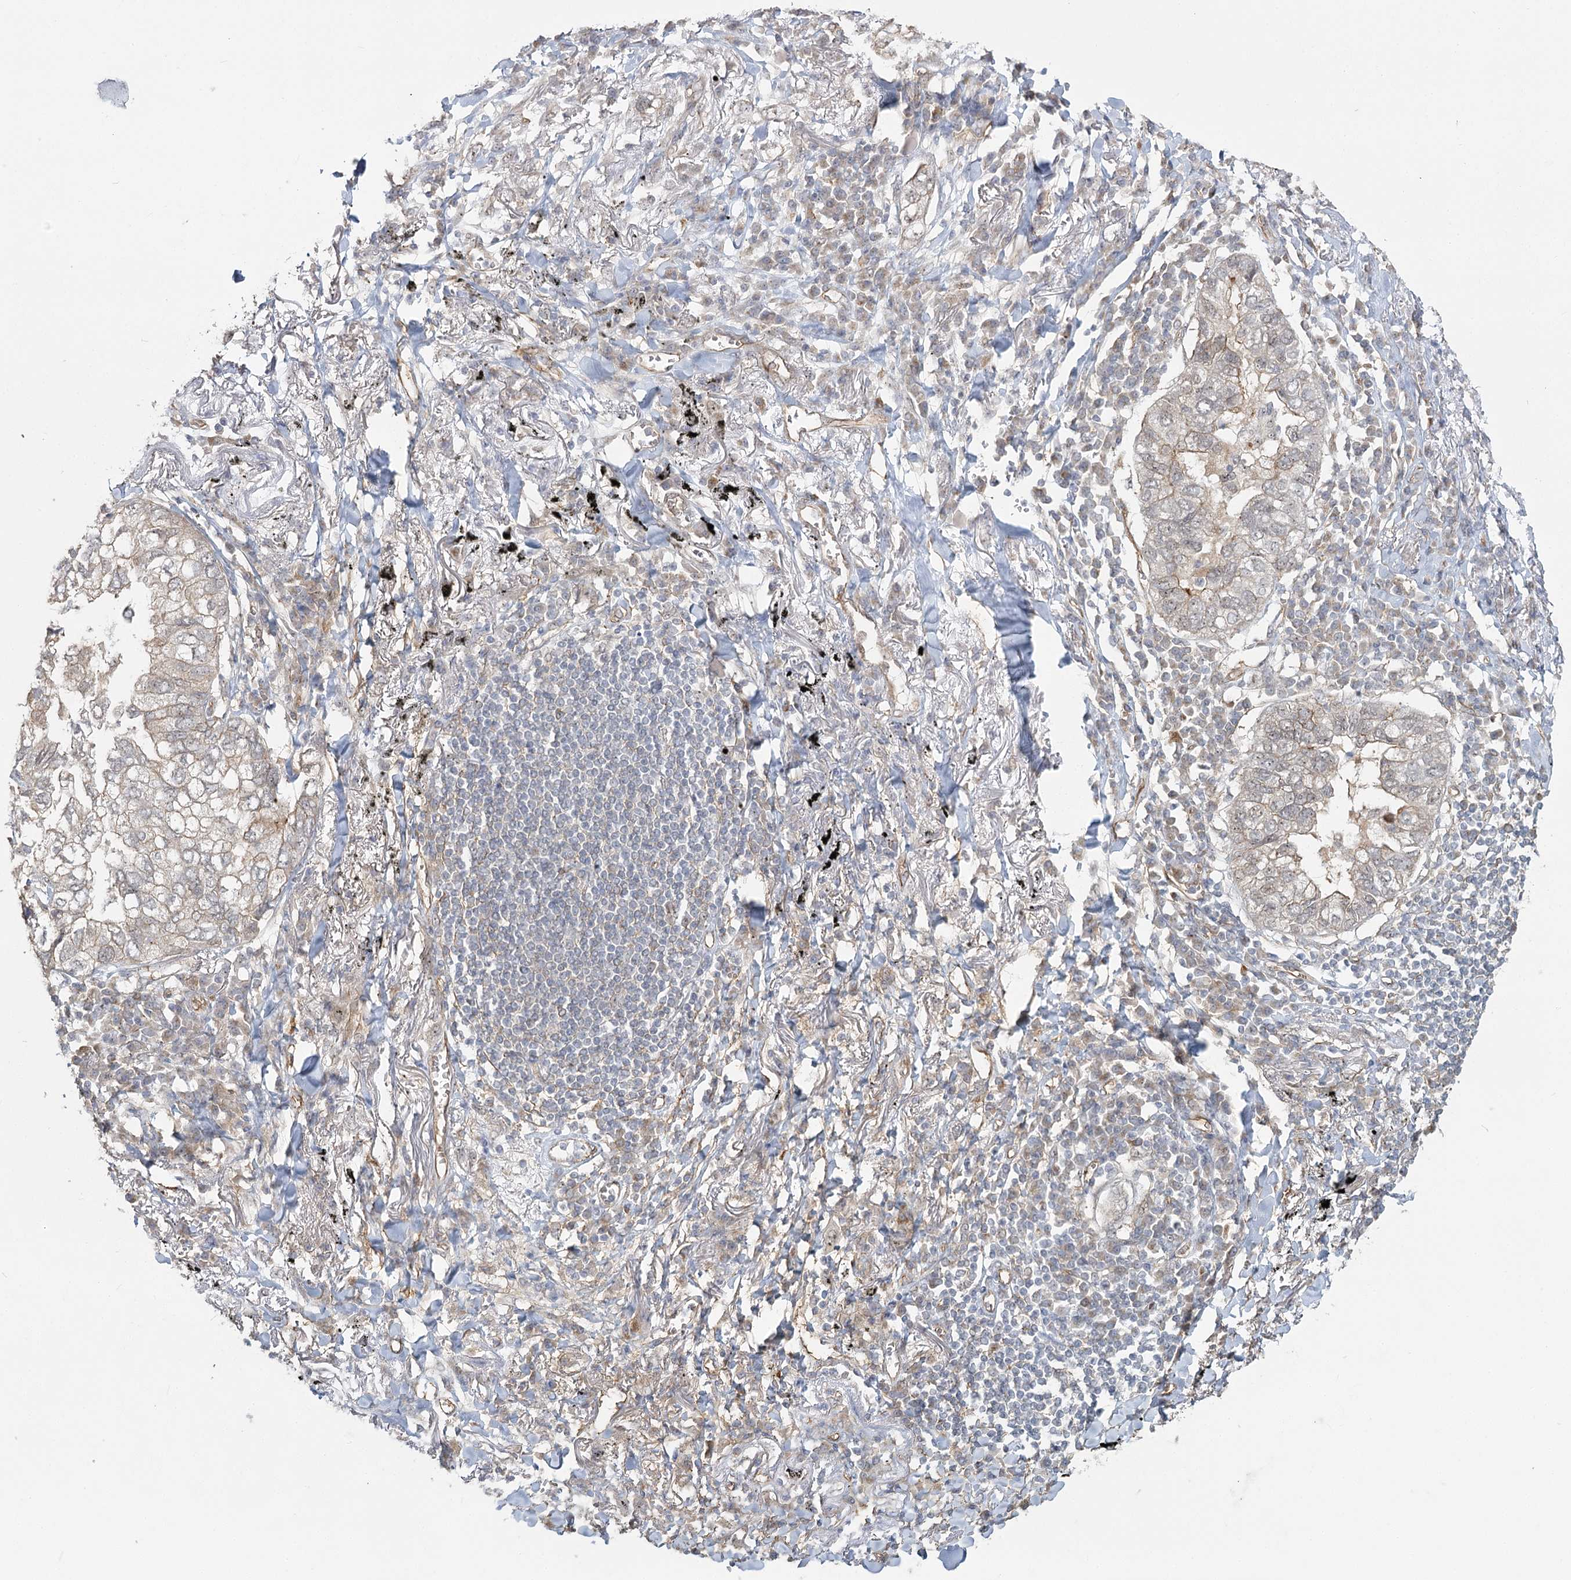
{"staining": {"intensity": "weak", "quantity": "<25%", "location": "cytoplasmic/membranous"}, "tissue": "lung cancer", "cell_type": "Tumor cells", "image_type": "cancer", "snomed": [{"axis": "morphology", "description": "Adenocarcinoma, NOS"}, {"axis": "topography", "description": "Lung"}], "caption": "Lung cancer (adenocarcinoma) stained for a protein using immunohistochemistry displays no positivity tumor cells.", "gene": "RPP14", "patient": {"sex": "male", "age": 65}}